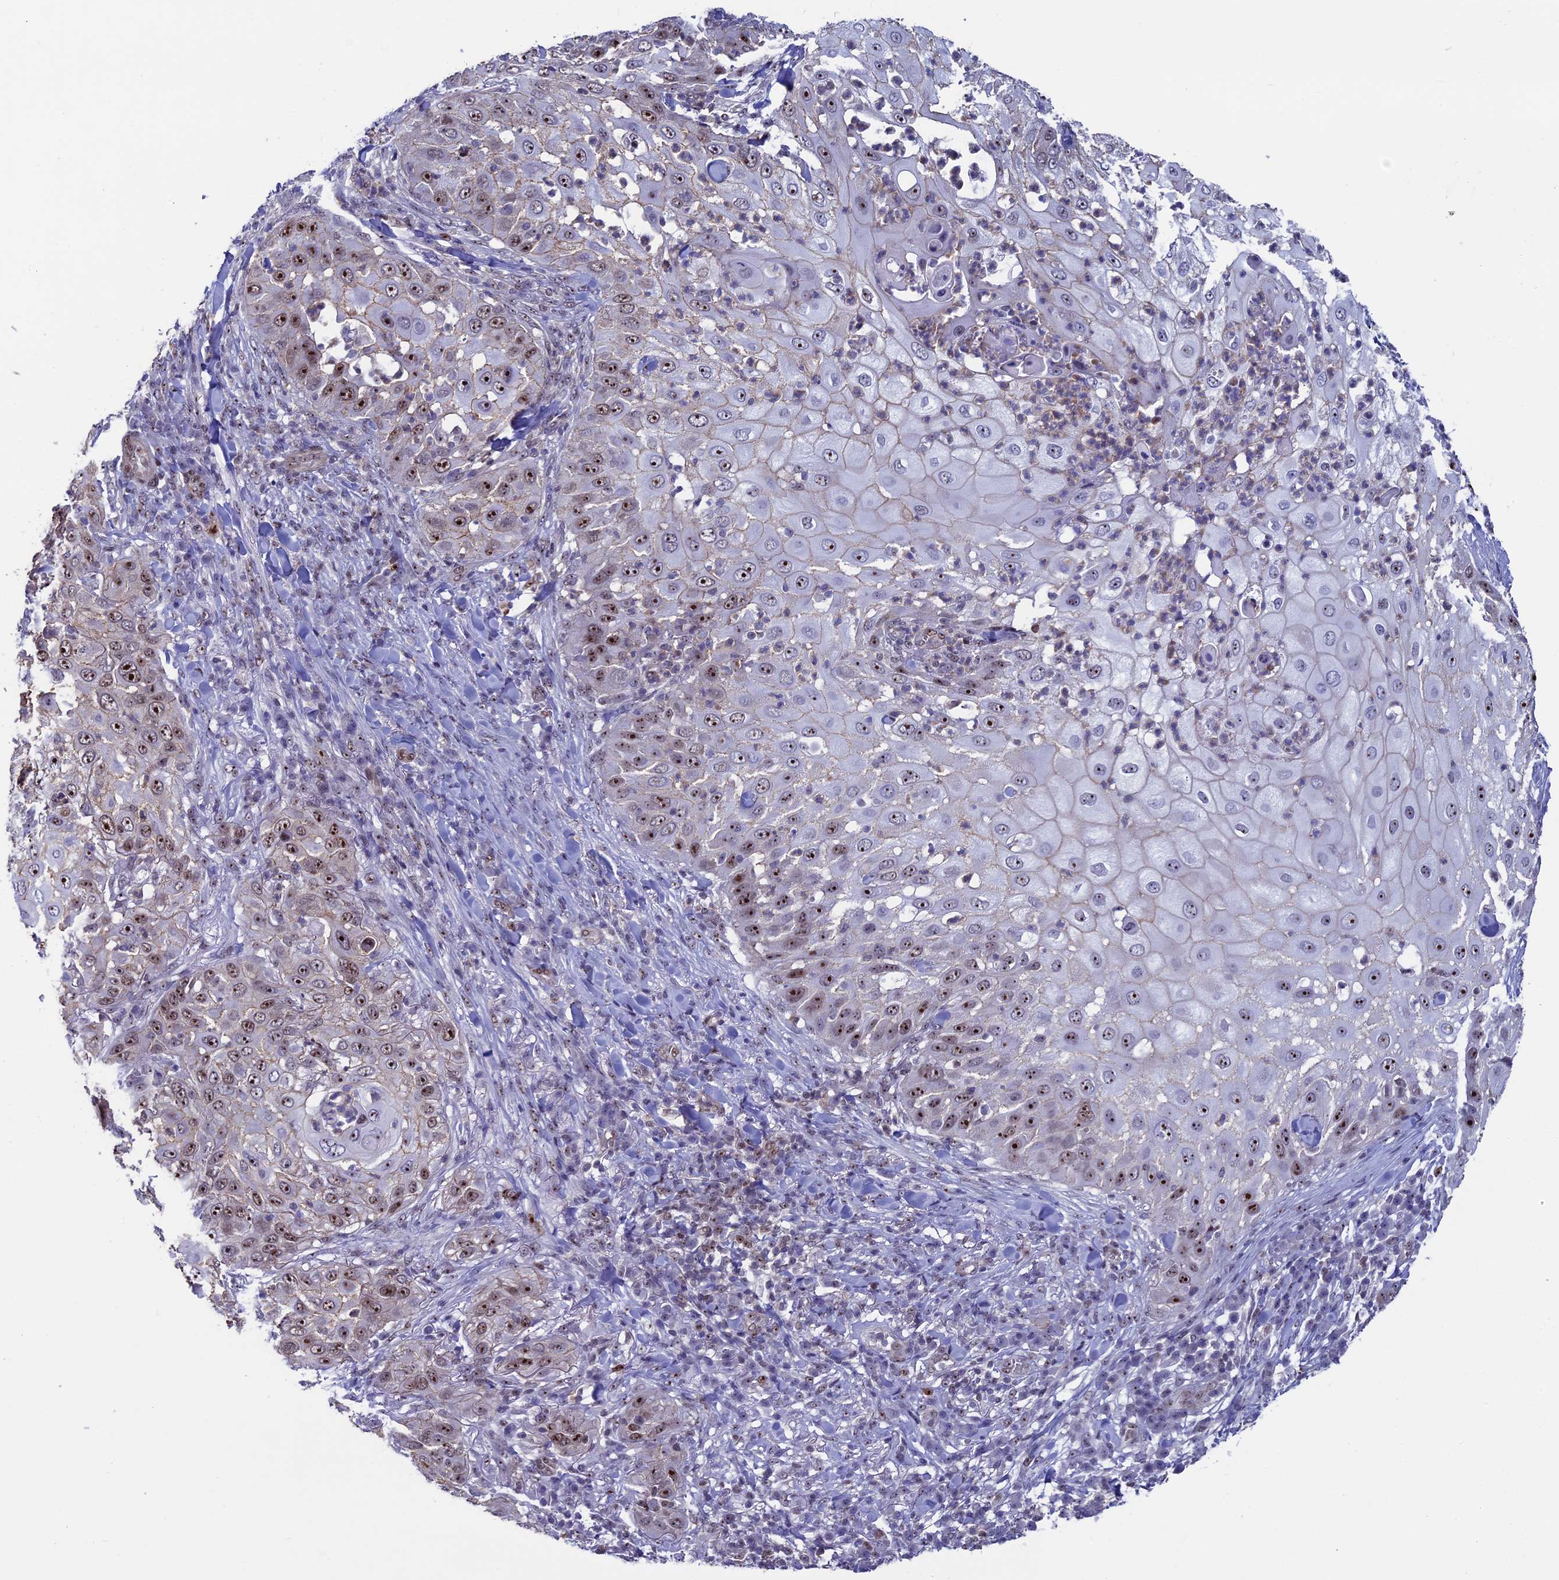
{"staining": {"intensity": "moderate", "quantity": "25%-75%", "location": "nuclear"}, "tissue": "skin cancer", "cell_type": "Tumor cells", "image_type": "cancer", "snomed": [{"axis": "morphology", "description": "Squamous cell carcinoma, NOS"}, {"axis": "topography", "description": "Skin"}], "caption": "Immunohistochemistry (IHC) of squamous cell carcinoma (skin) reveals medium levels of moderate nuclear staining in approximately 25%-75% of tumor cells.", "gene": "CCDC86", "patient": {"sex": "female", "age": 44}}